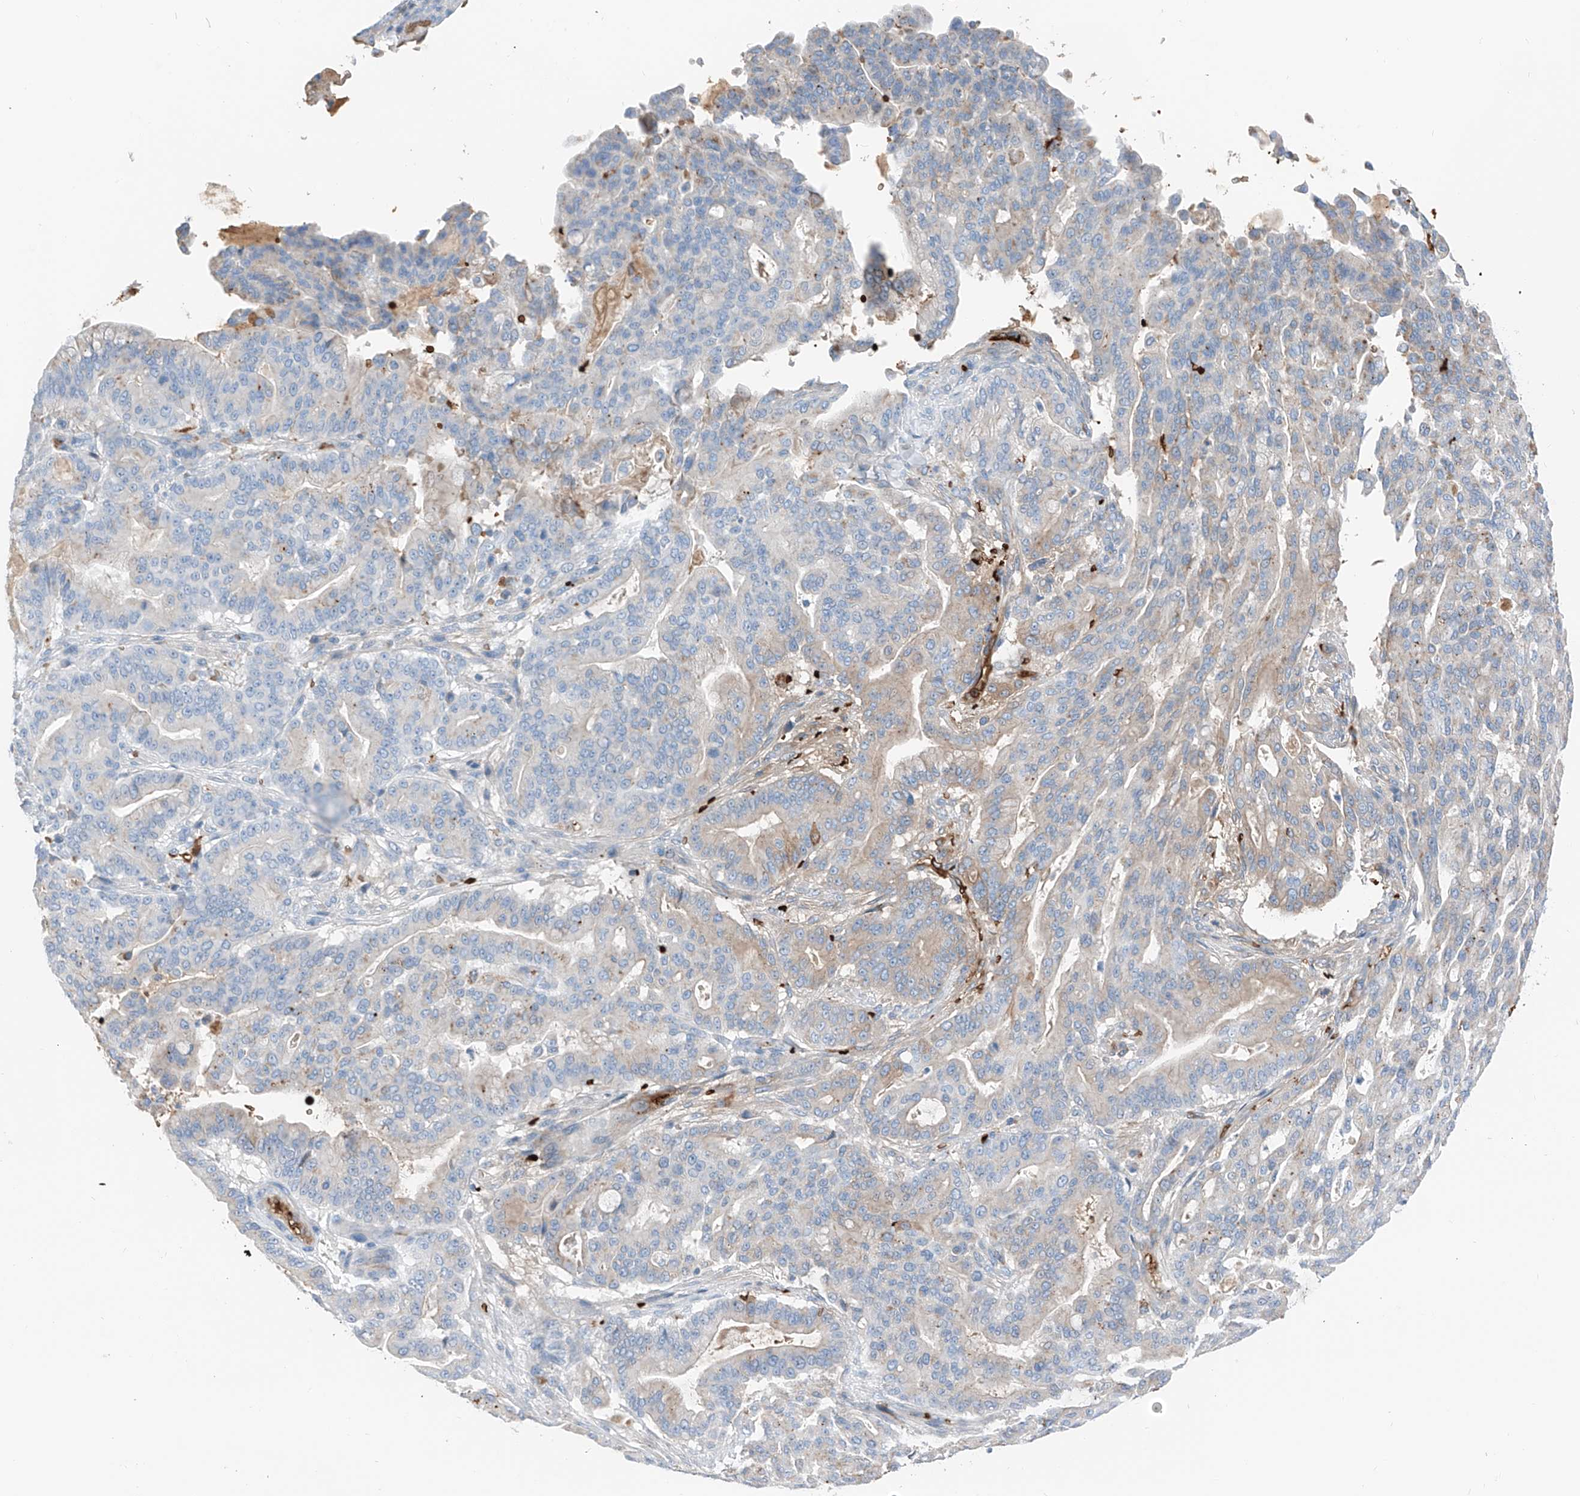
{"staining": {"intensity": "weak", "quantity": "<25%", "location": "cytoplasmic/membranous"}, "tissue": "pancreatic cancer", "cell_type": "Tumor cells", "image_type": "cancer", "snomed": [{"axis": "morphology", "description": "Adenocarcinoma, NOS"}, {"axis": "topography", "description": "Pancreas"}], "caption": "IHC of pancreatic adenocarcinoma shows no positivity in tumor cells.", "gene": "PRSS23", "patient": {"sex": "male", "age": 63}}